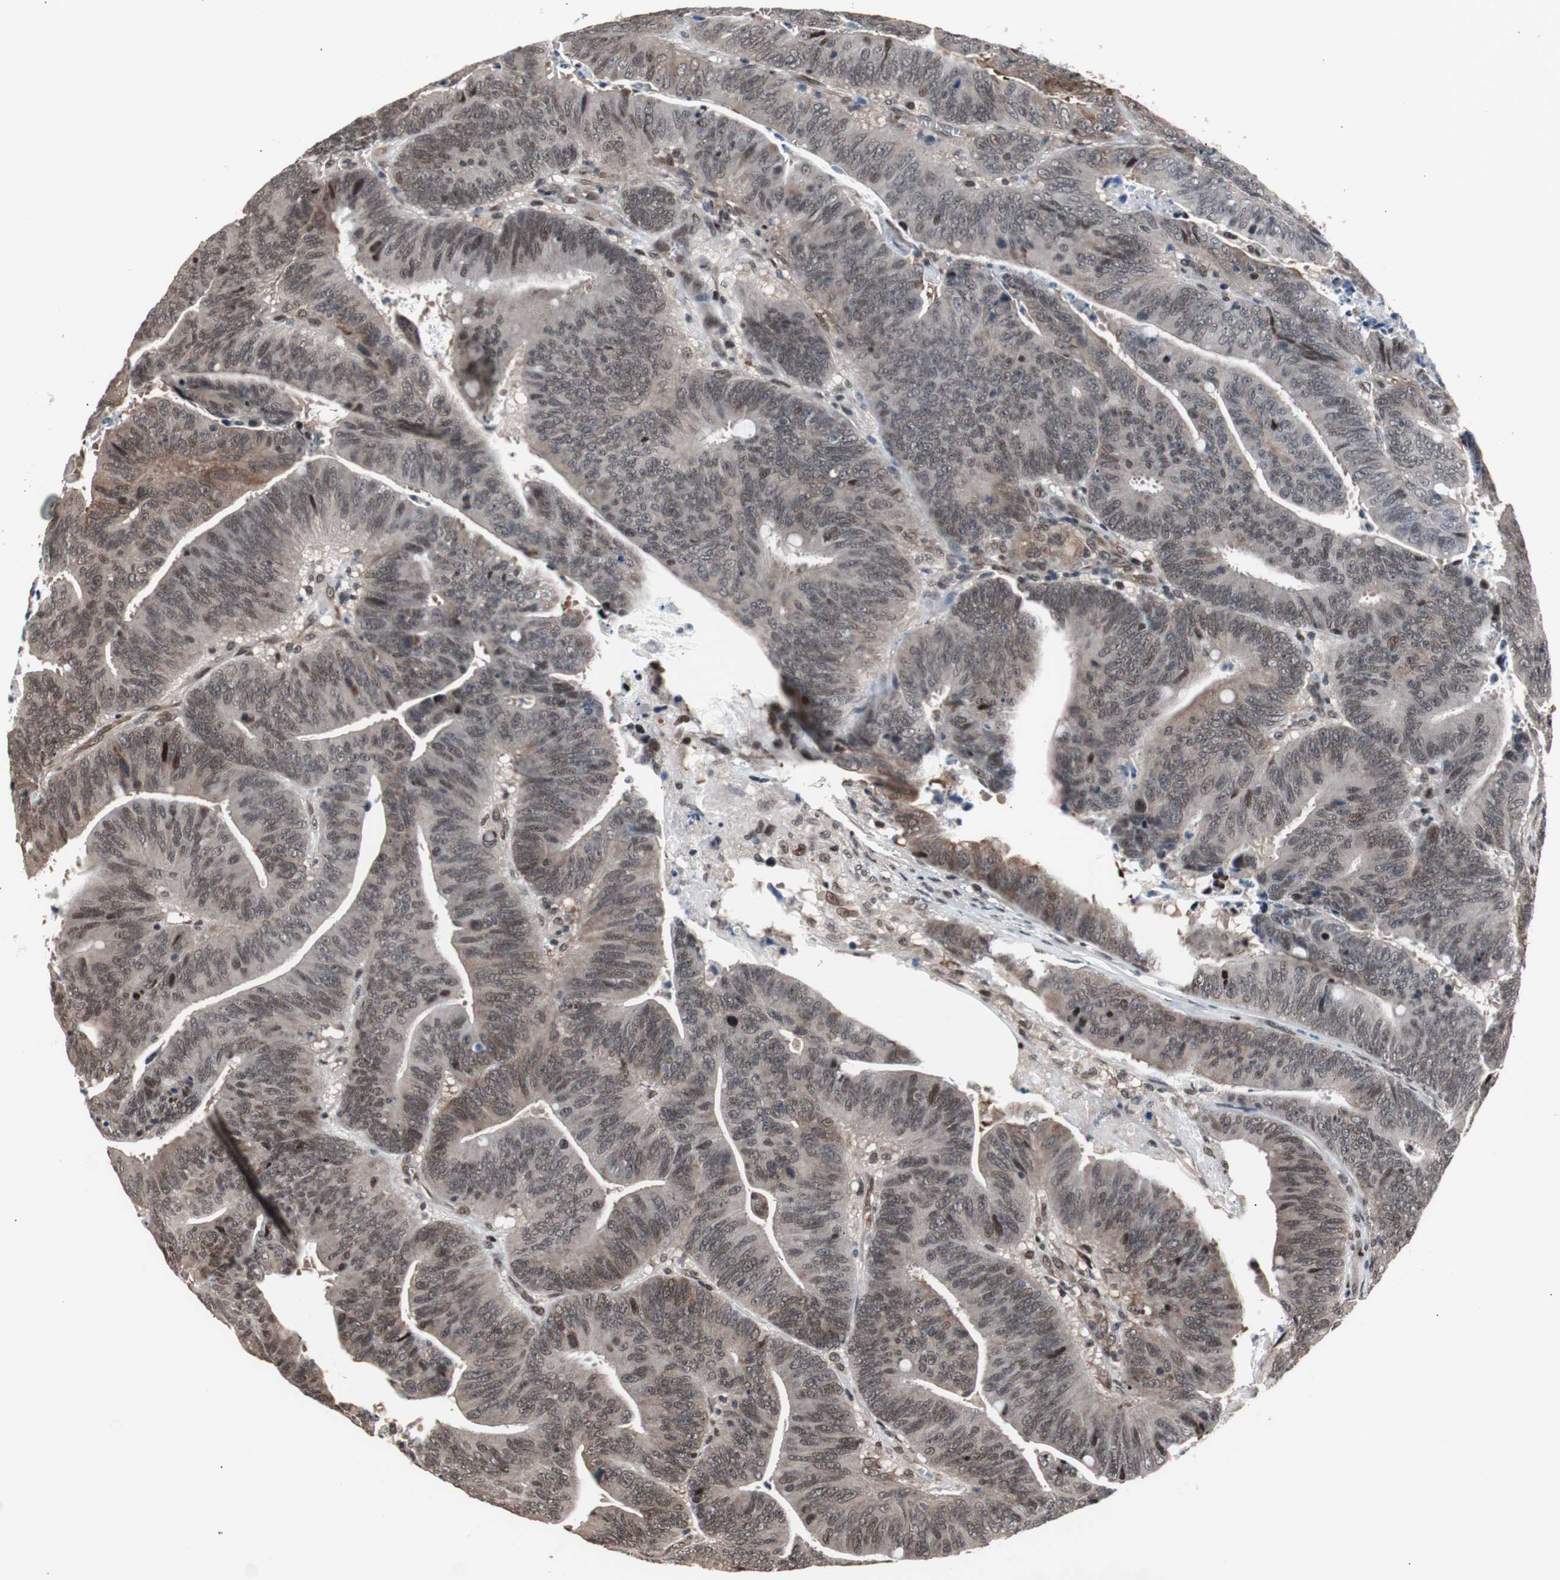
{"staining": {"intensity": "moderate", "quantity": "25%-75%", "location": "nuclear"}, "tissue": "colorectal cancer", "cell_type": "Tumor cells", "image_type": "cancer", "snomed": [{"axis": "morphology", "description": "Adenocarcinoma, NOS"}, {"axis": "topography", "description": "Colon"}], "caption": "Protein analysis of colorectal adenocarcinoma tissue displays moderate nuclear positivity in about 25%-75% of tumor cells. The staining was performed using DAB to visualize the protein expression in brown, while the nuclei were stained in blue with hematoxylin (Magnification: 20x).", "gene": "POGZ", "patient": {"sex": "male", "age": 45}}